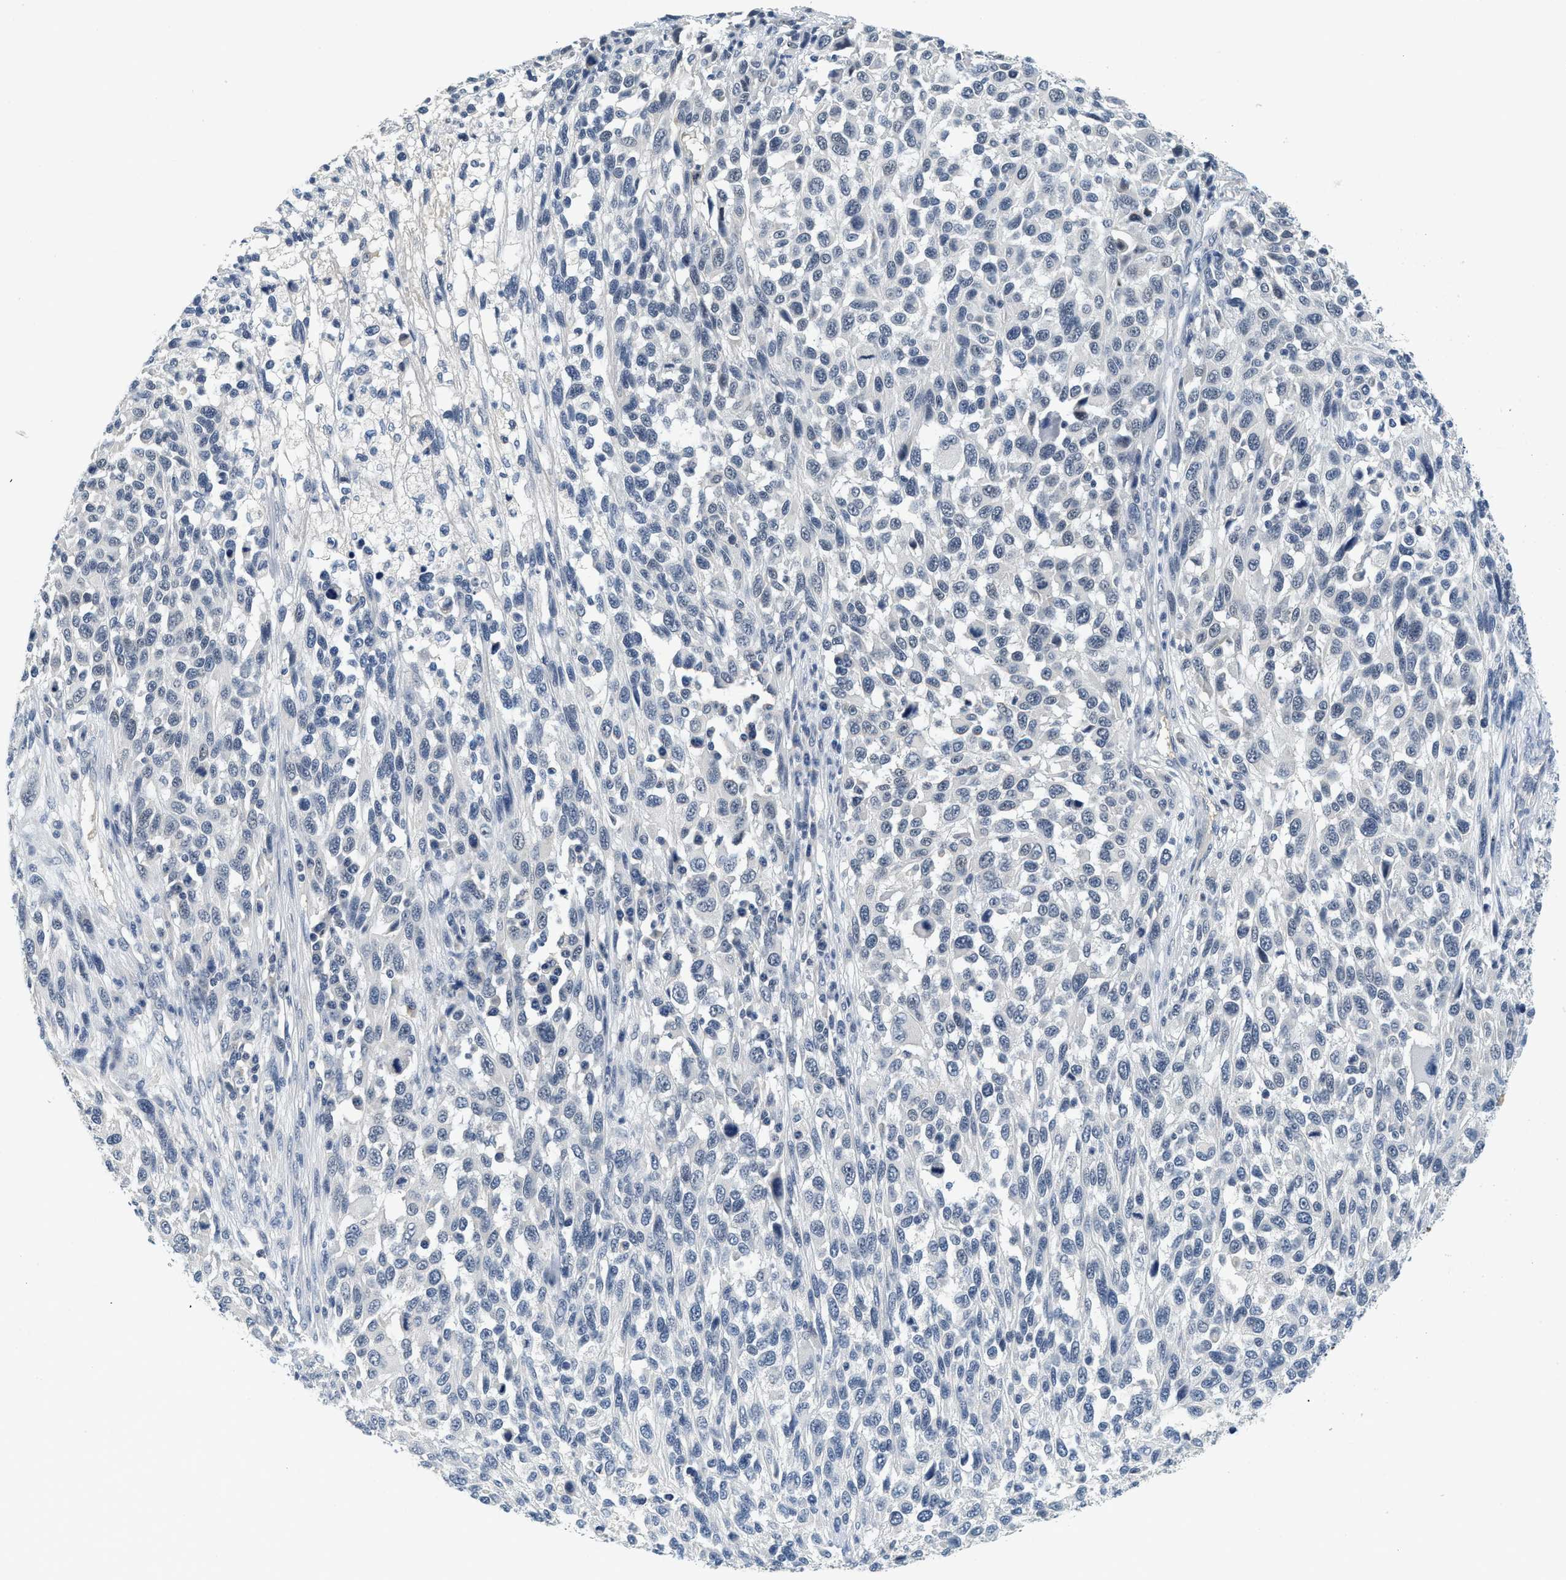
{"staining": {"intensity": "negative", "quantity": "none", "location": "none"}, "tissue": "melanoma", "cell_type": "Tumor cells", "image_type": "cancer", "snomed": [{"axis": "morphology", "description": "Malignant melanoma, Metastatic site"}, {"axis": "topography", "description": "Lymph node"}], "caption": "Tumor cells show no significant protein positivity in malignant melanoma (metastatic site).", "gene": "MZF1", "patient": {"sex": "male", "age": 61}}